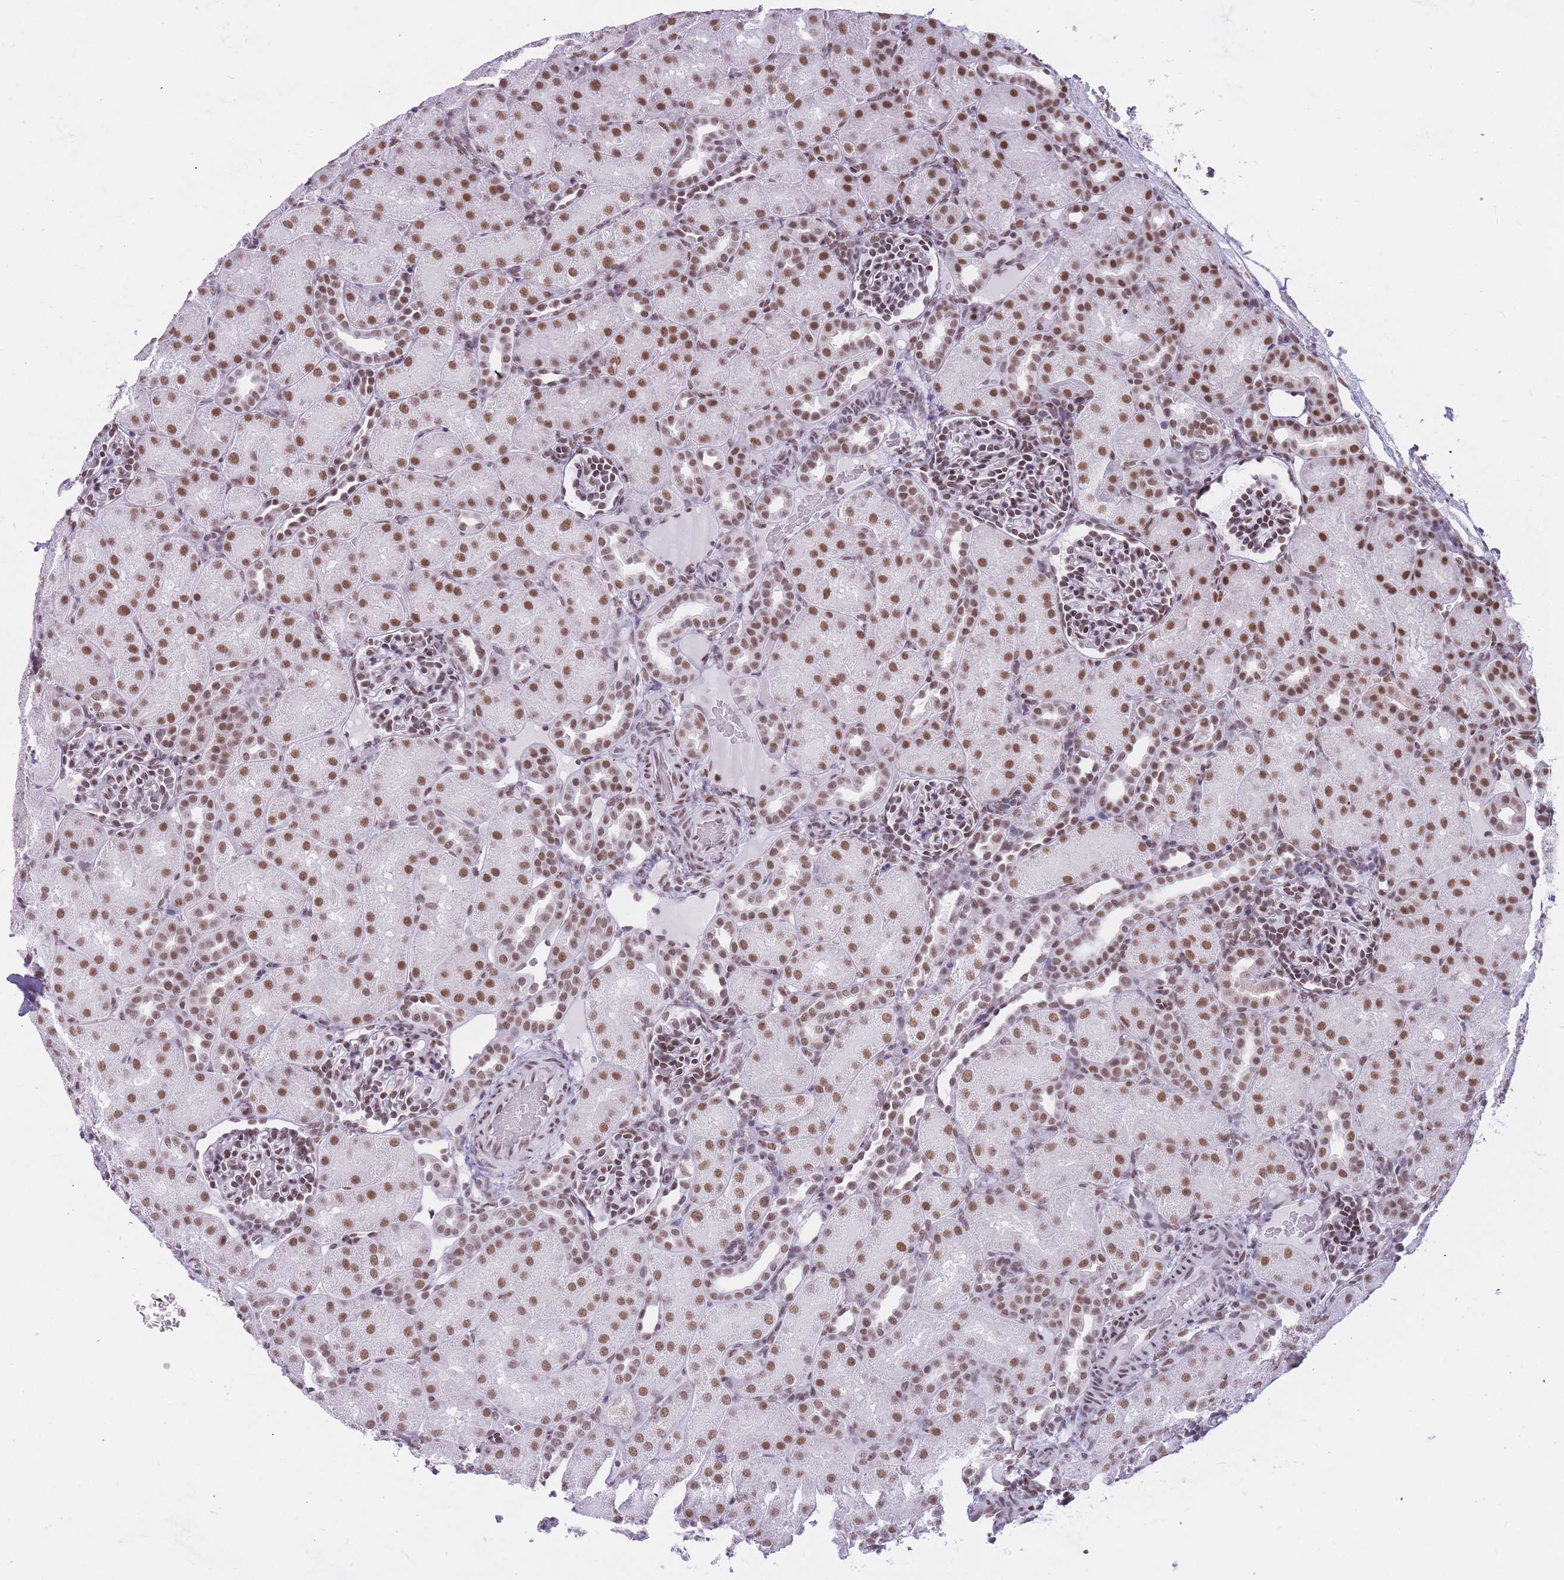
{"staining": {"intensity": "moderate", "quantity": "25%-75%", "location": "nuclear"}, "tissue": "kidney", "cell_type": "Cells in glomeruli", "image_type": "normal", "snomed": [{"axis": "morphology", "description": "Normal tissue, NOS"}, {"axis": "topography", "description": "Kidney"}], "caption": "Immunohistochemistry (IHC) micrograph of normal human kidney stained for a protein (brown), which reveals medium levels of moderate nuclear positivity in approximately 25%-75% of cells in glomeruli.", "gene": "HNRNPUL1", "patient": {"sex": "male", "age": 1}}